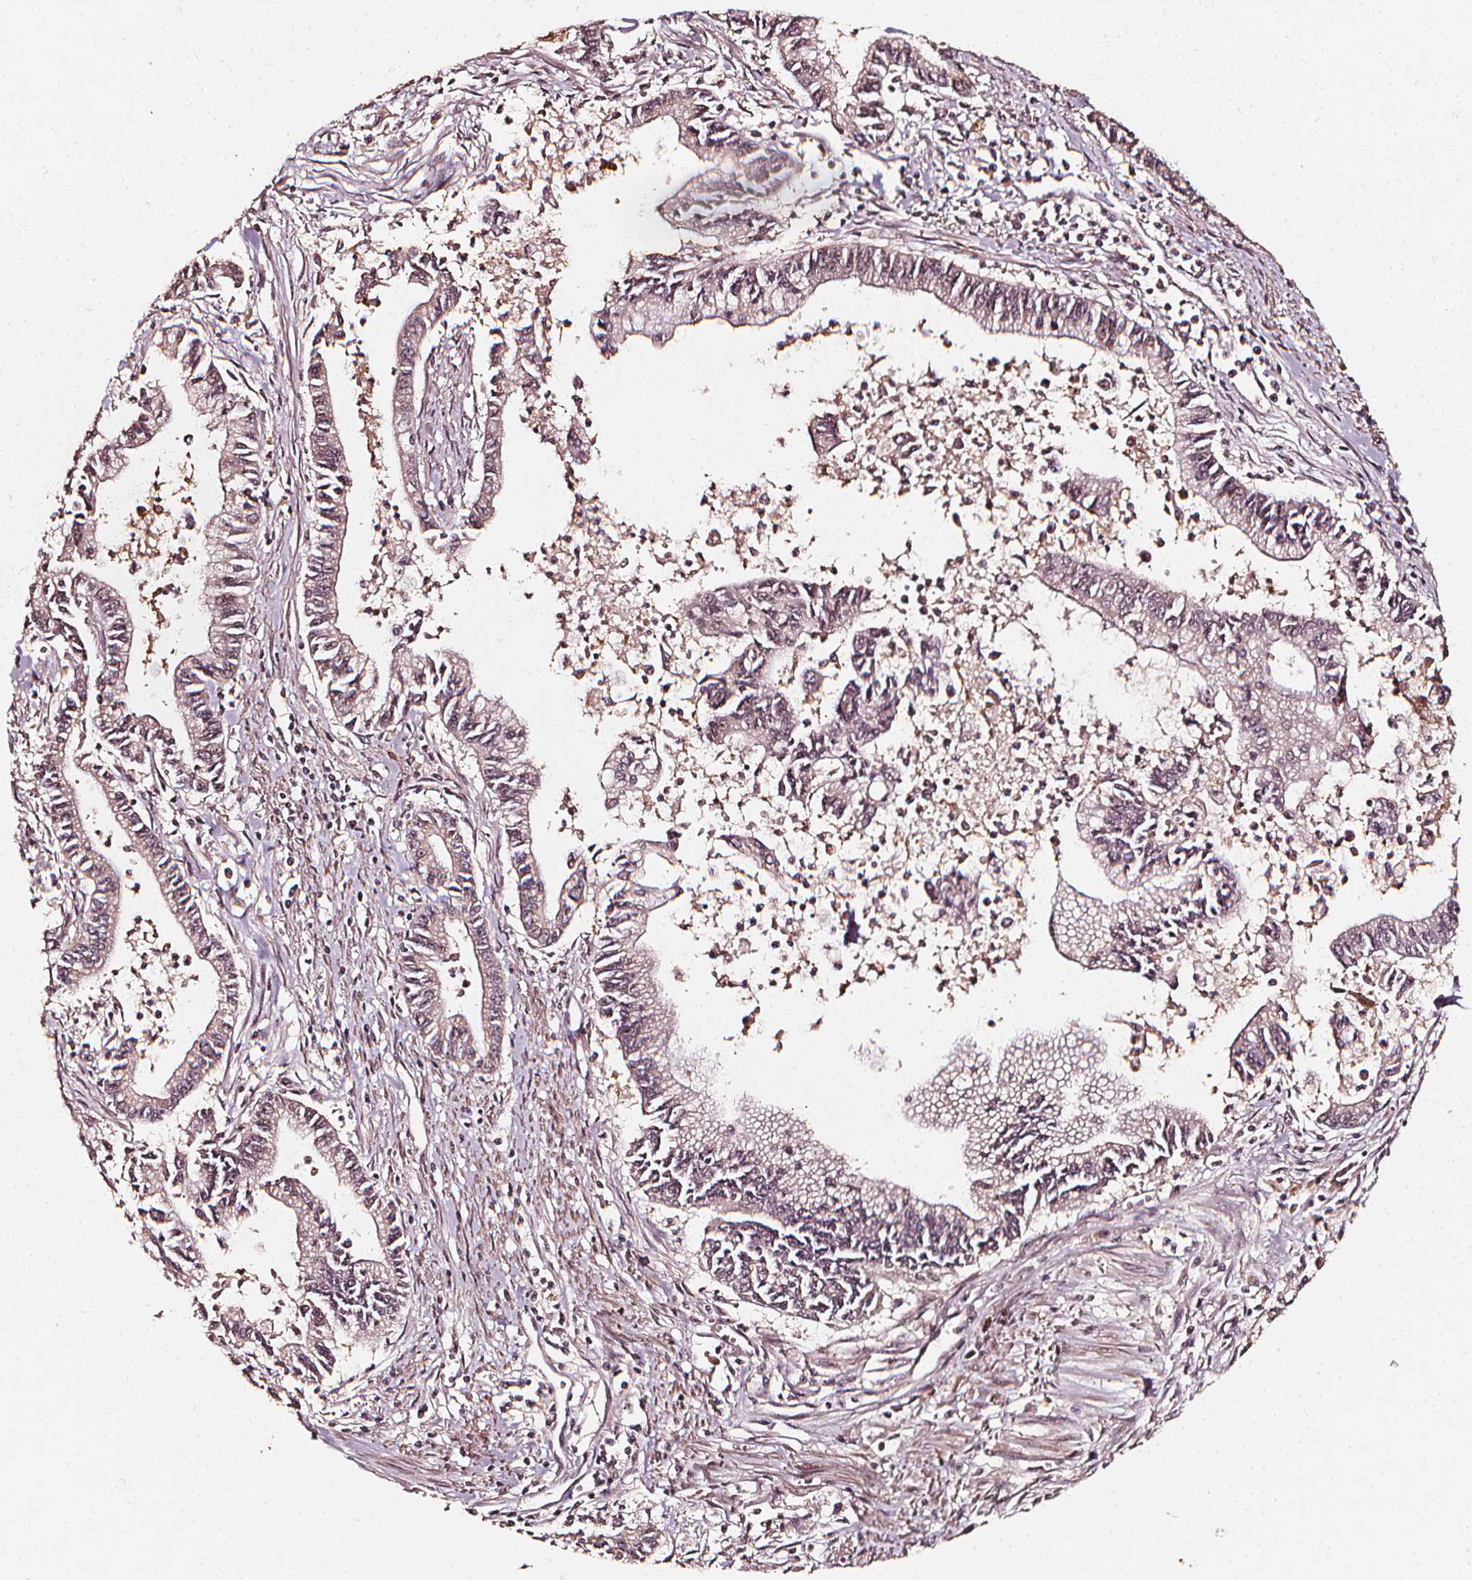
{"staining": {"intensity": "negative", "quantity": "none", "location": "none"}, "tissue": "pancreatic cancer", "cell_type": "Tumor cells", "image_type": "cancer", "snomed": [{"axis": "morphology", "description": "Adenocarcinoma, NOS"}, {"axis": "topography", "description": "Pancreas"}], "caption": "Tumor cells are negative for protein expression in human pancreatic cancer (adenocarcinoma). (Stains: DAB immunohistochemistry (IHC) with hematoxylin counter stain, Microscopy: brightfield microscopy at high magnification).", "gene": "EXOSC9", "patient": {"sex": "female", "age": 65}}